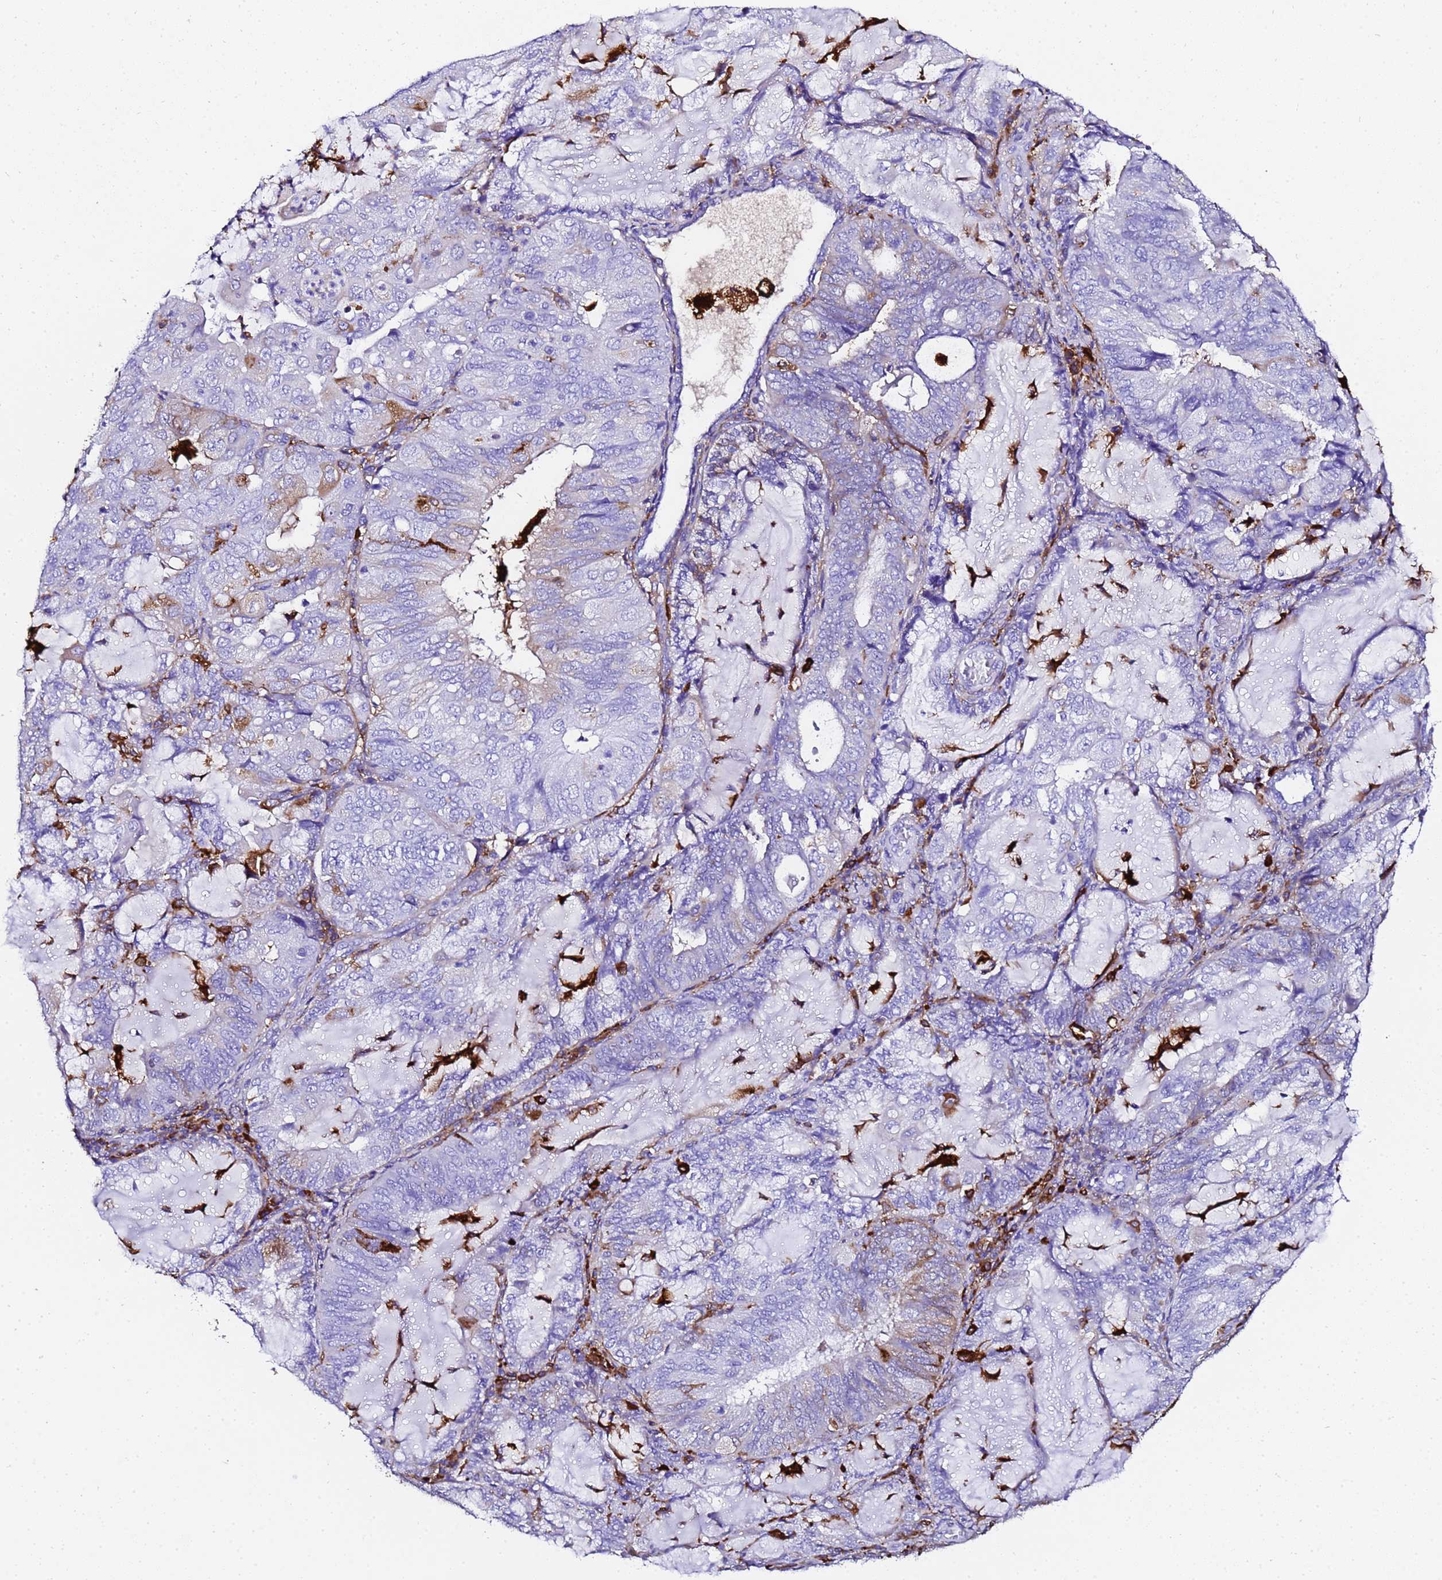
{"staining": {"intensity": "moderate", "quantity": "<25%", "location": "cytoplasmic/membranous"}, "tissue": "endometrial cancer", "cell_type": "Tumor cells", "image_type": "cancer", "snomed": [{"axis": "morphology", "description": "Adenocarcinoma, NOS"}, {"axis": "topography", "description": "Endometrium"}], "caption": "Tumor cells reveal moderate cytoplasmic/membranous expression in approximately <25% of cells in endometrial cancer.", "gene": "FTL", "patient": {"sex": "female", "age": 81}}